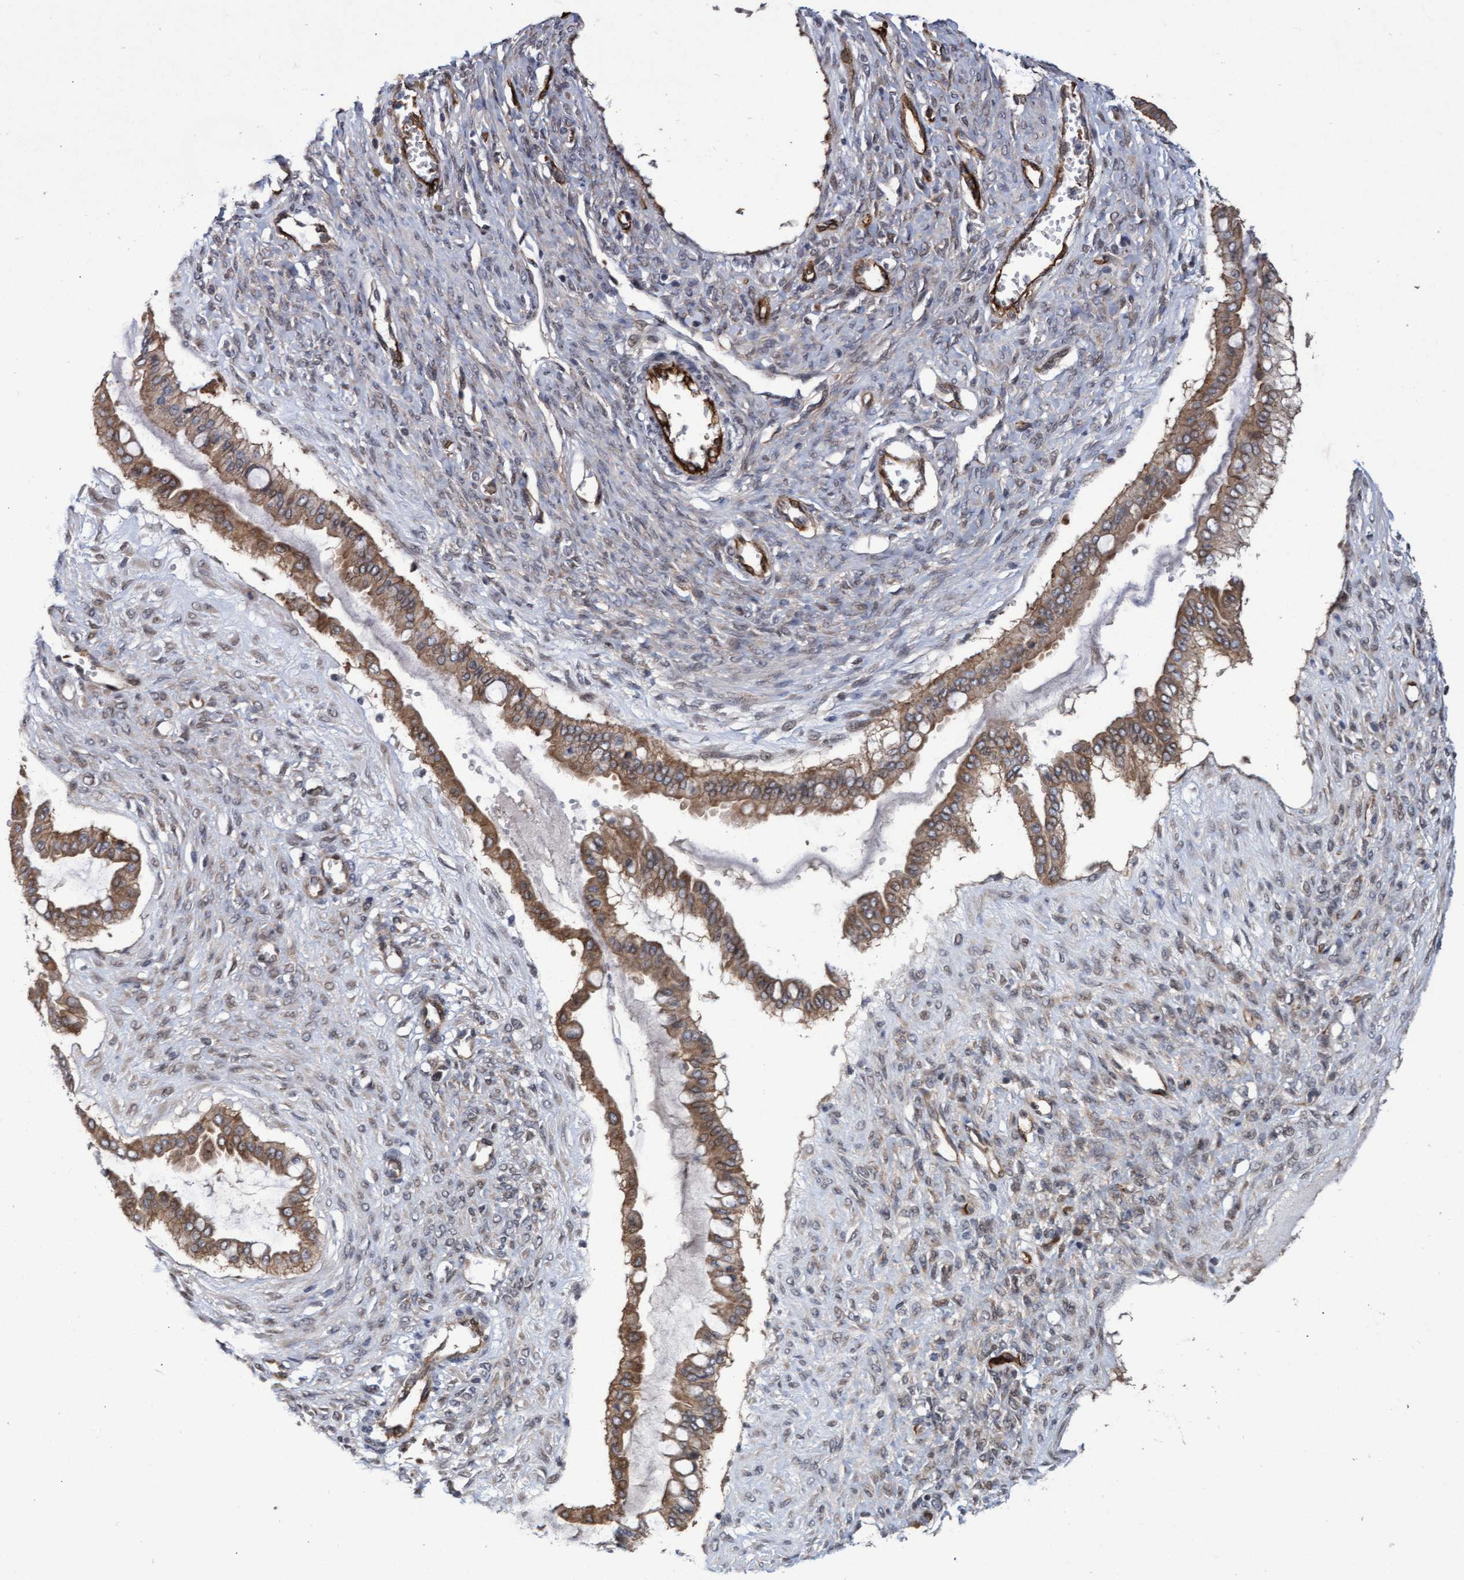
{"staining": {"intensity": "moderate", "quantity": ">75%", "location": "cytoplasmic/membranous"}, "tissue": "ovarian cancer", "cell_type": "Tumor cells", "image_type": "cancer", "snomed": [{"axis": "morphology", "description": "Cystadenocarcinoma, mucinous, NOS"}, {"axis": "topography", "description": "Ovary"}], "caption": "About >75% of tumor cells in human ovarian cancer (mucinous cystadenocarcinoma) exhibit moderate cytoplasmic/membranous protein staining as visualized by brown immunohistochemical staining.", "gene": "ZNF750", "patient": {"sex": "female", "age": 73}}